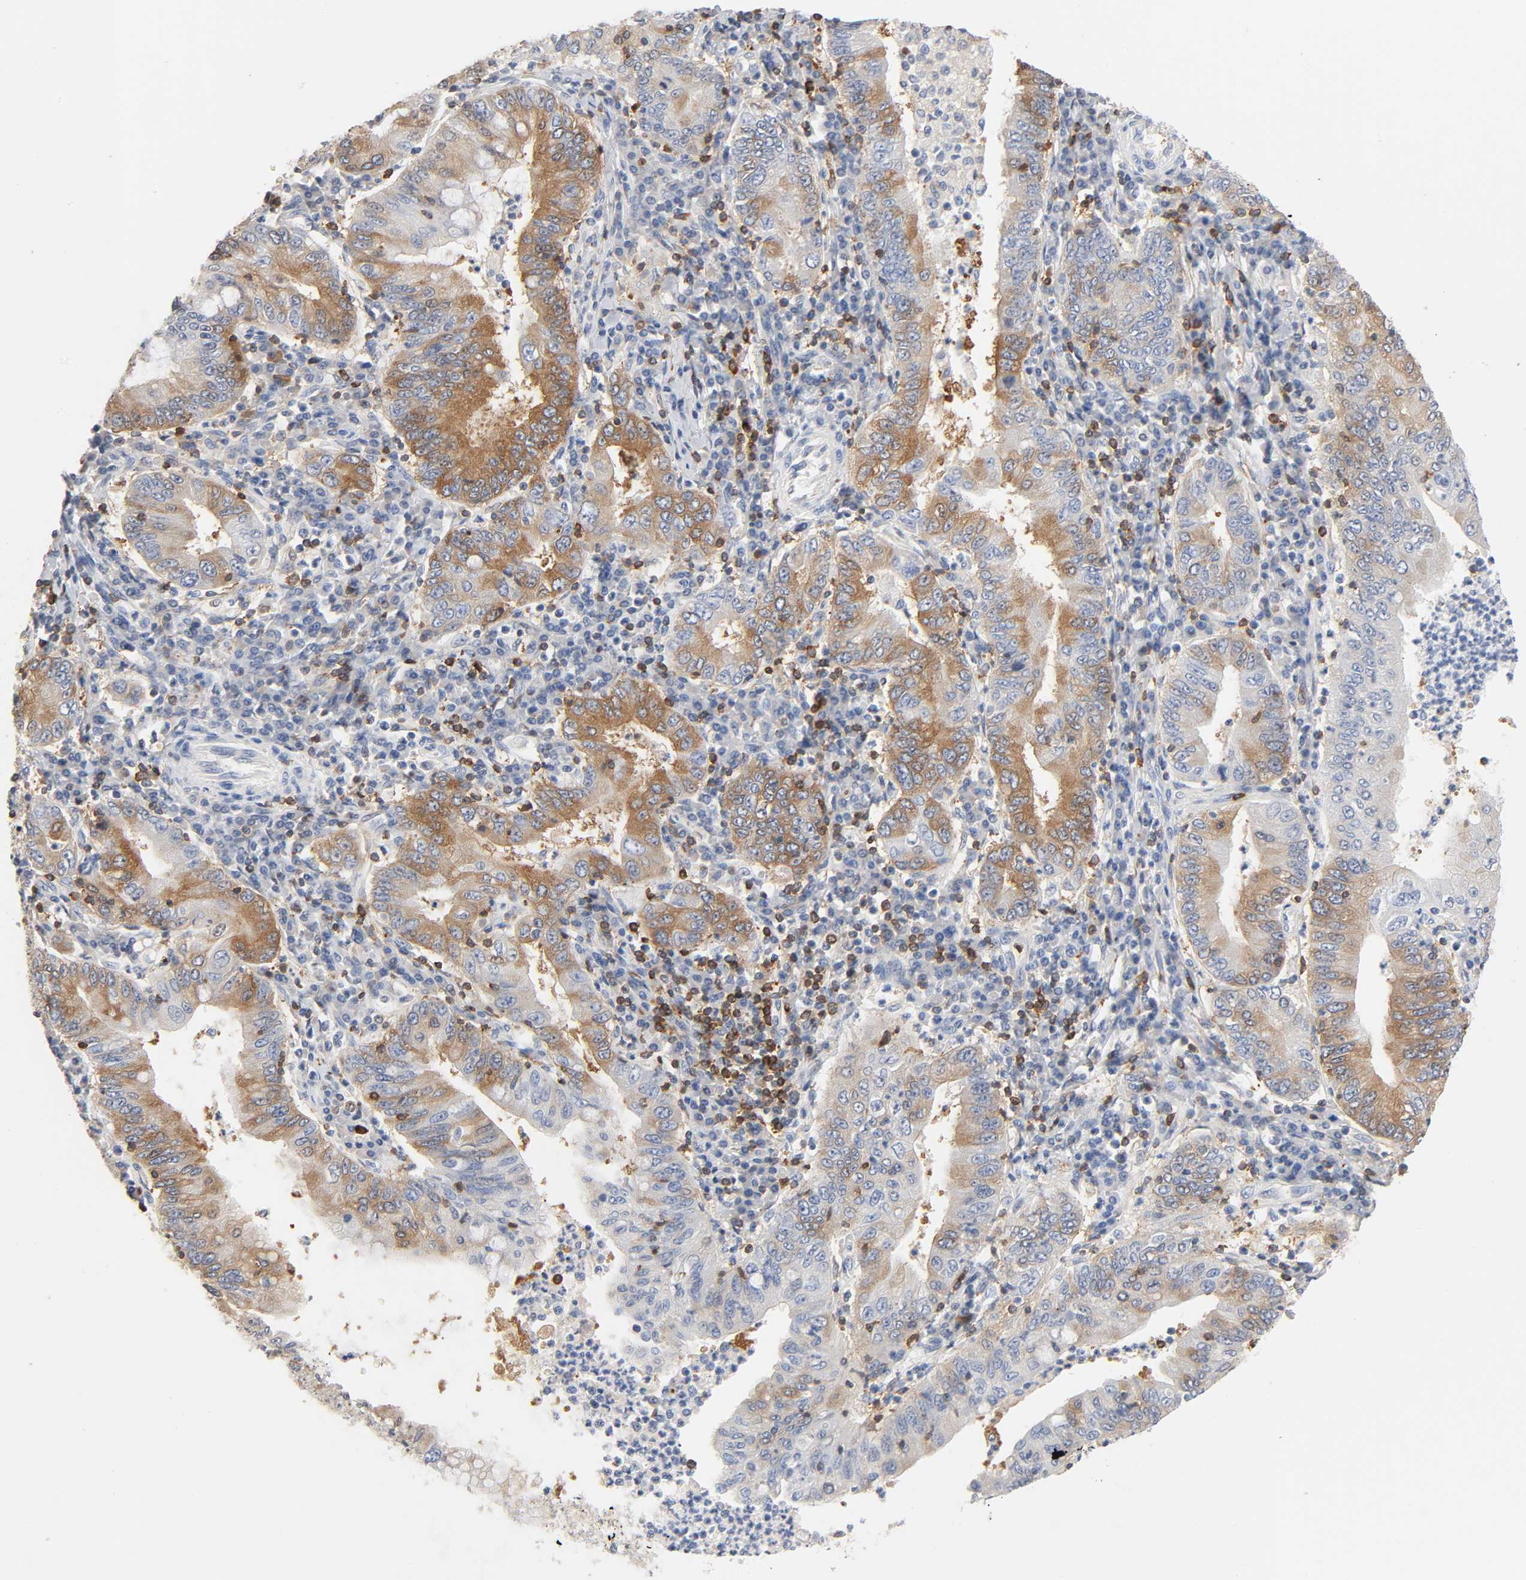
{"staining": {"intensity": "moderate", "quantity": "25%-75%", "location": "cytoplasmic/membranous"}, "tissue": "stomach cancer", "cell_type": "Tumor cells", "image_type": "cancer", "snomed": [{"axis": "morphology", "description": "Normal tissue, NOS"}, {"axis": "morphology", "description": "Adenocarcinoma, NOS"}, {"axis": "topography", "description": "Esophagus"}, {"axis": "topography", "description": "Stomach, upper"}, {"axis": "topography", "description": "Peripheral nerve tissue"}], "caption": "This micrograph exhibits IHC staining of human stomach cancer, with medium moderate cytoplasmic/membranous positivity in about 25%-75% of tumor cells.", "gene": "BIN1", "patient": {"sex": "male", "age": 62}}